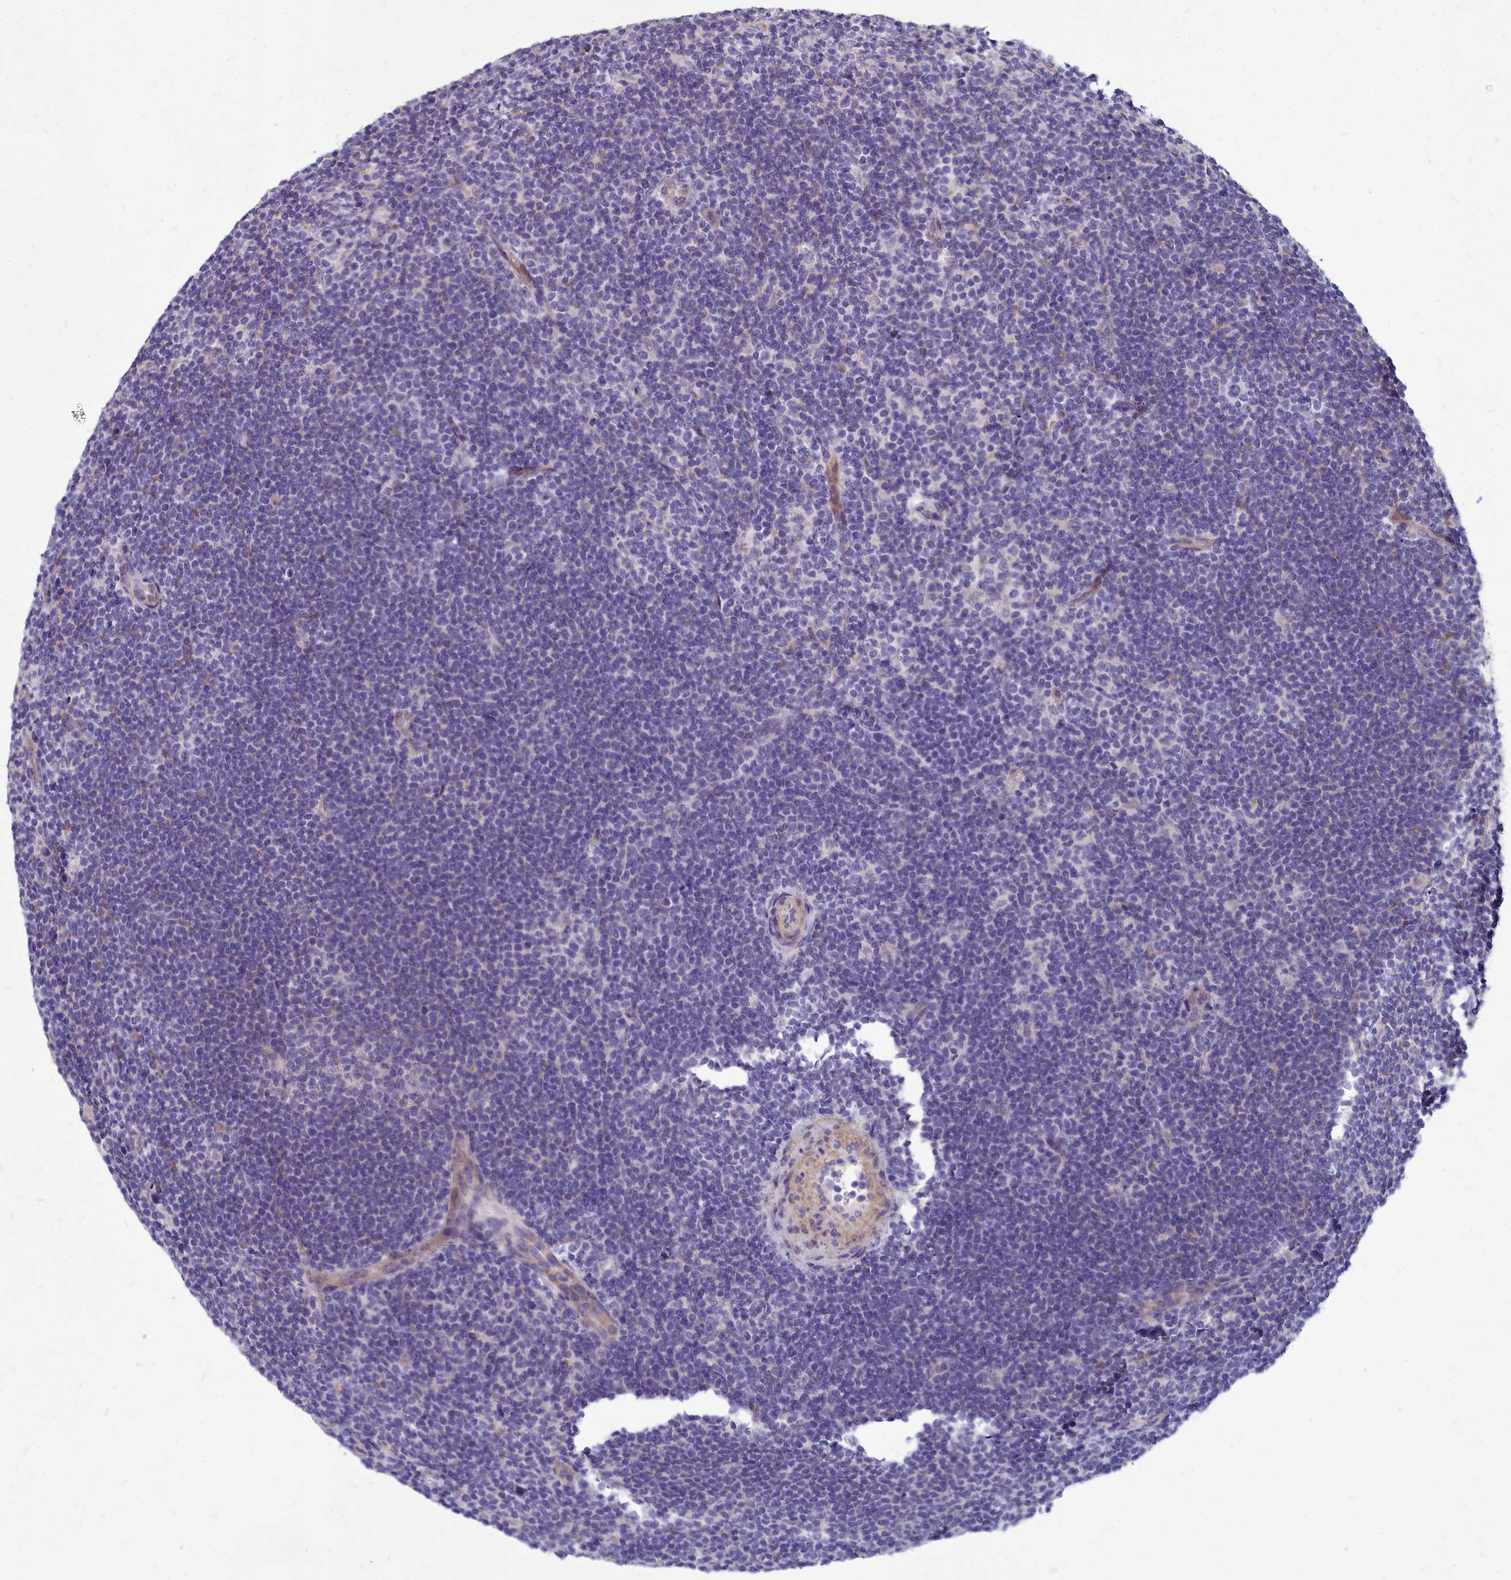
{"staining": {"intensity": "negative", "quantity": "none", "location": "none"}, "tissue": "lymphoma", "cell_type": "Tumor cells", "image_type": "cancer", "snomed": [{"axis": "morphology", "description": "Hodgkin's disease, NOS"}, {"axis": "topography", "description": "Lymph node"}], "caption": "Tumor cells are negative for protein expression in human Hodgkin's disease.", "gene": "SMPD4", "patient": {"sex": "female", "age": 57}}